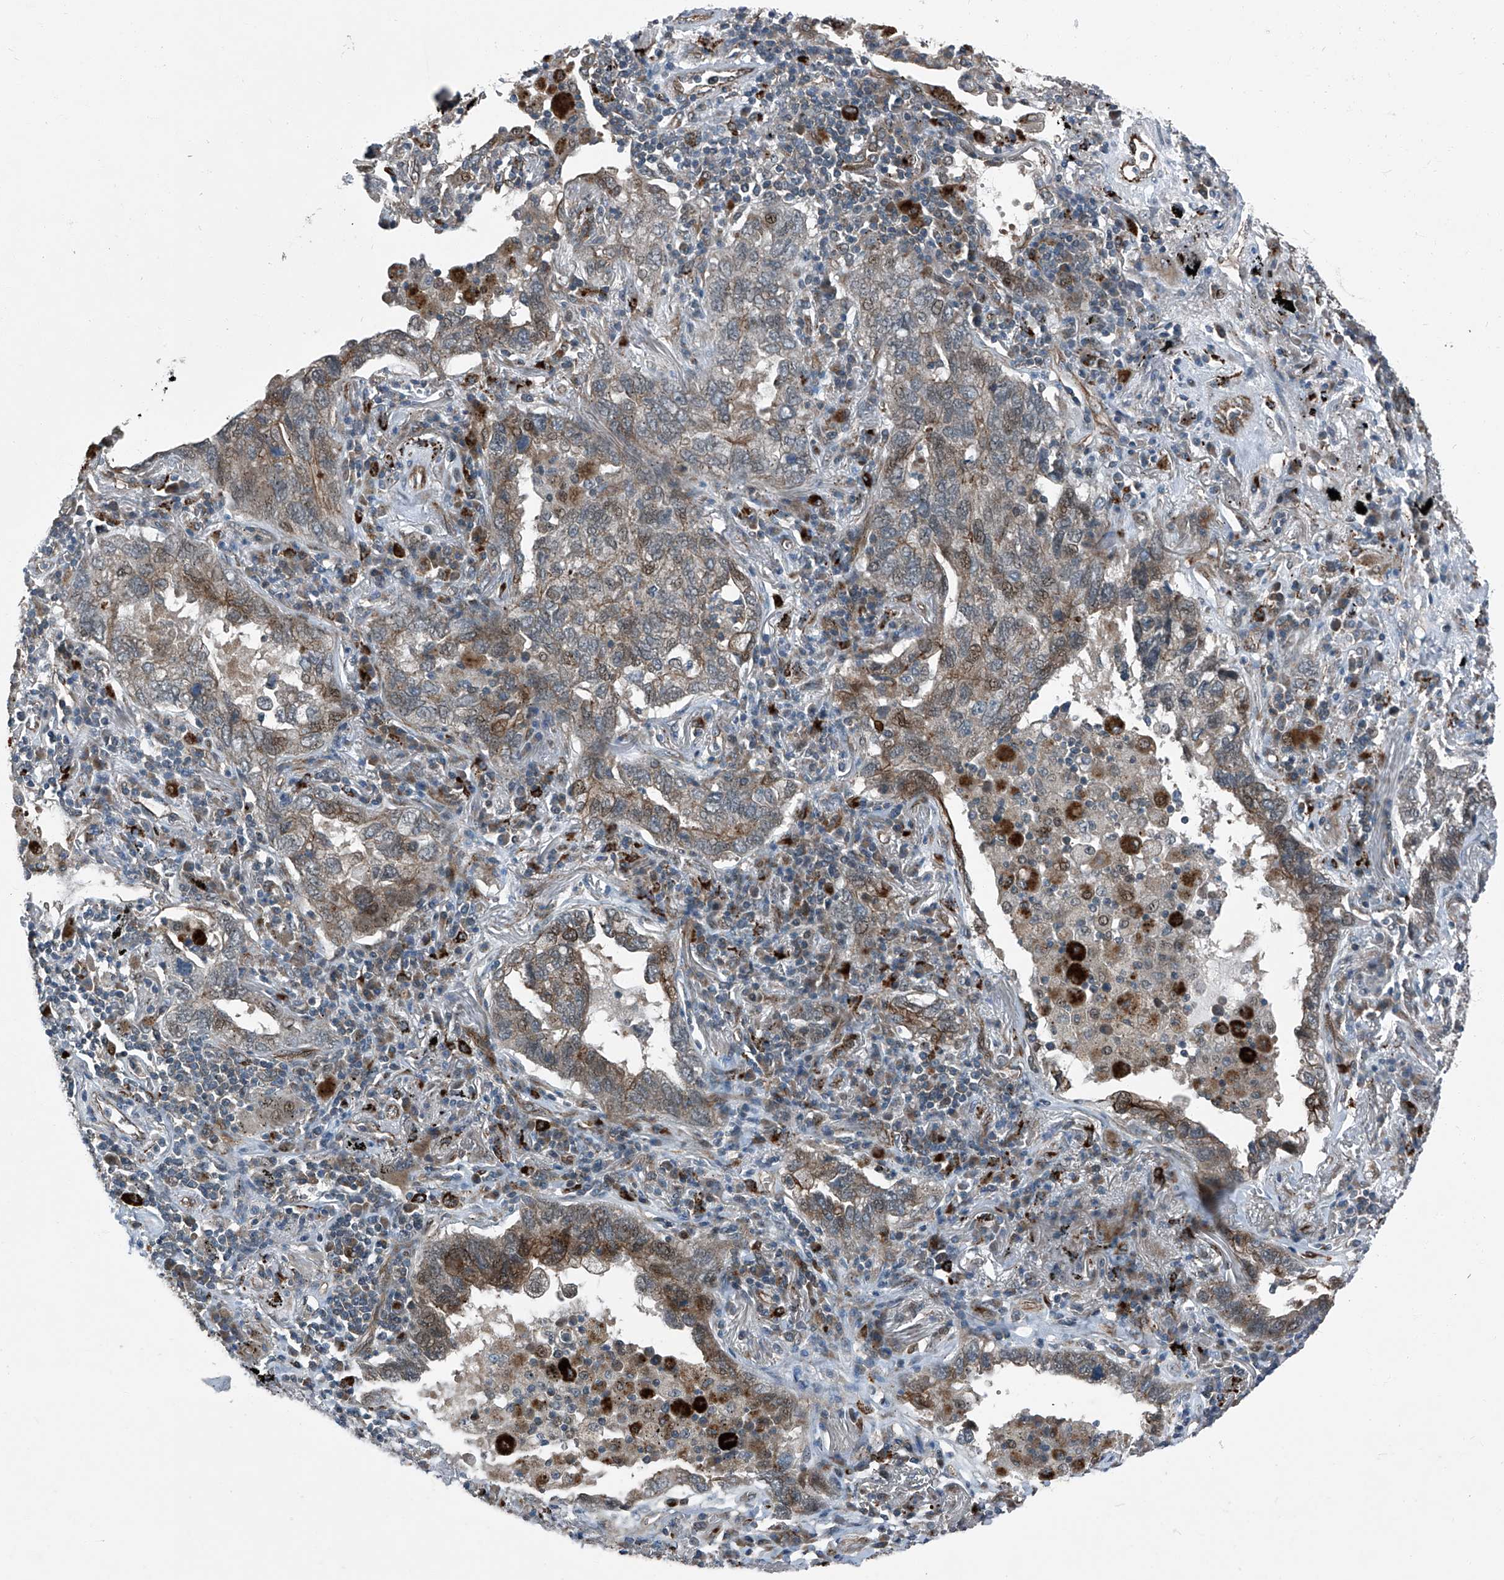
{"staining": {"intensity": "weak", "quantity": "25%-75%", "location": "cytoplasmic/membranous"}, "tissue": "lung cancer", "cell_type": "Tumor cells", "image_type": "cancer", "snomed": [{"axis": "morphology", "description": "Adenocarcinoma, NOS"}, {"axis": "topography", "description": "Lung"}], "caption": "Adenocarcinoma (lung) was stained to show a protein in brown. There is low levels of weak cytoplasmic/membranous staining in about 25%-75% of tumor cells.", "gene": "SENP2", "patient": {"sex": "male", "age": 65}}